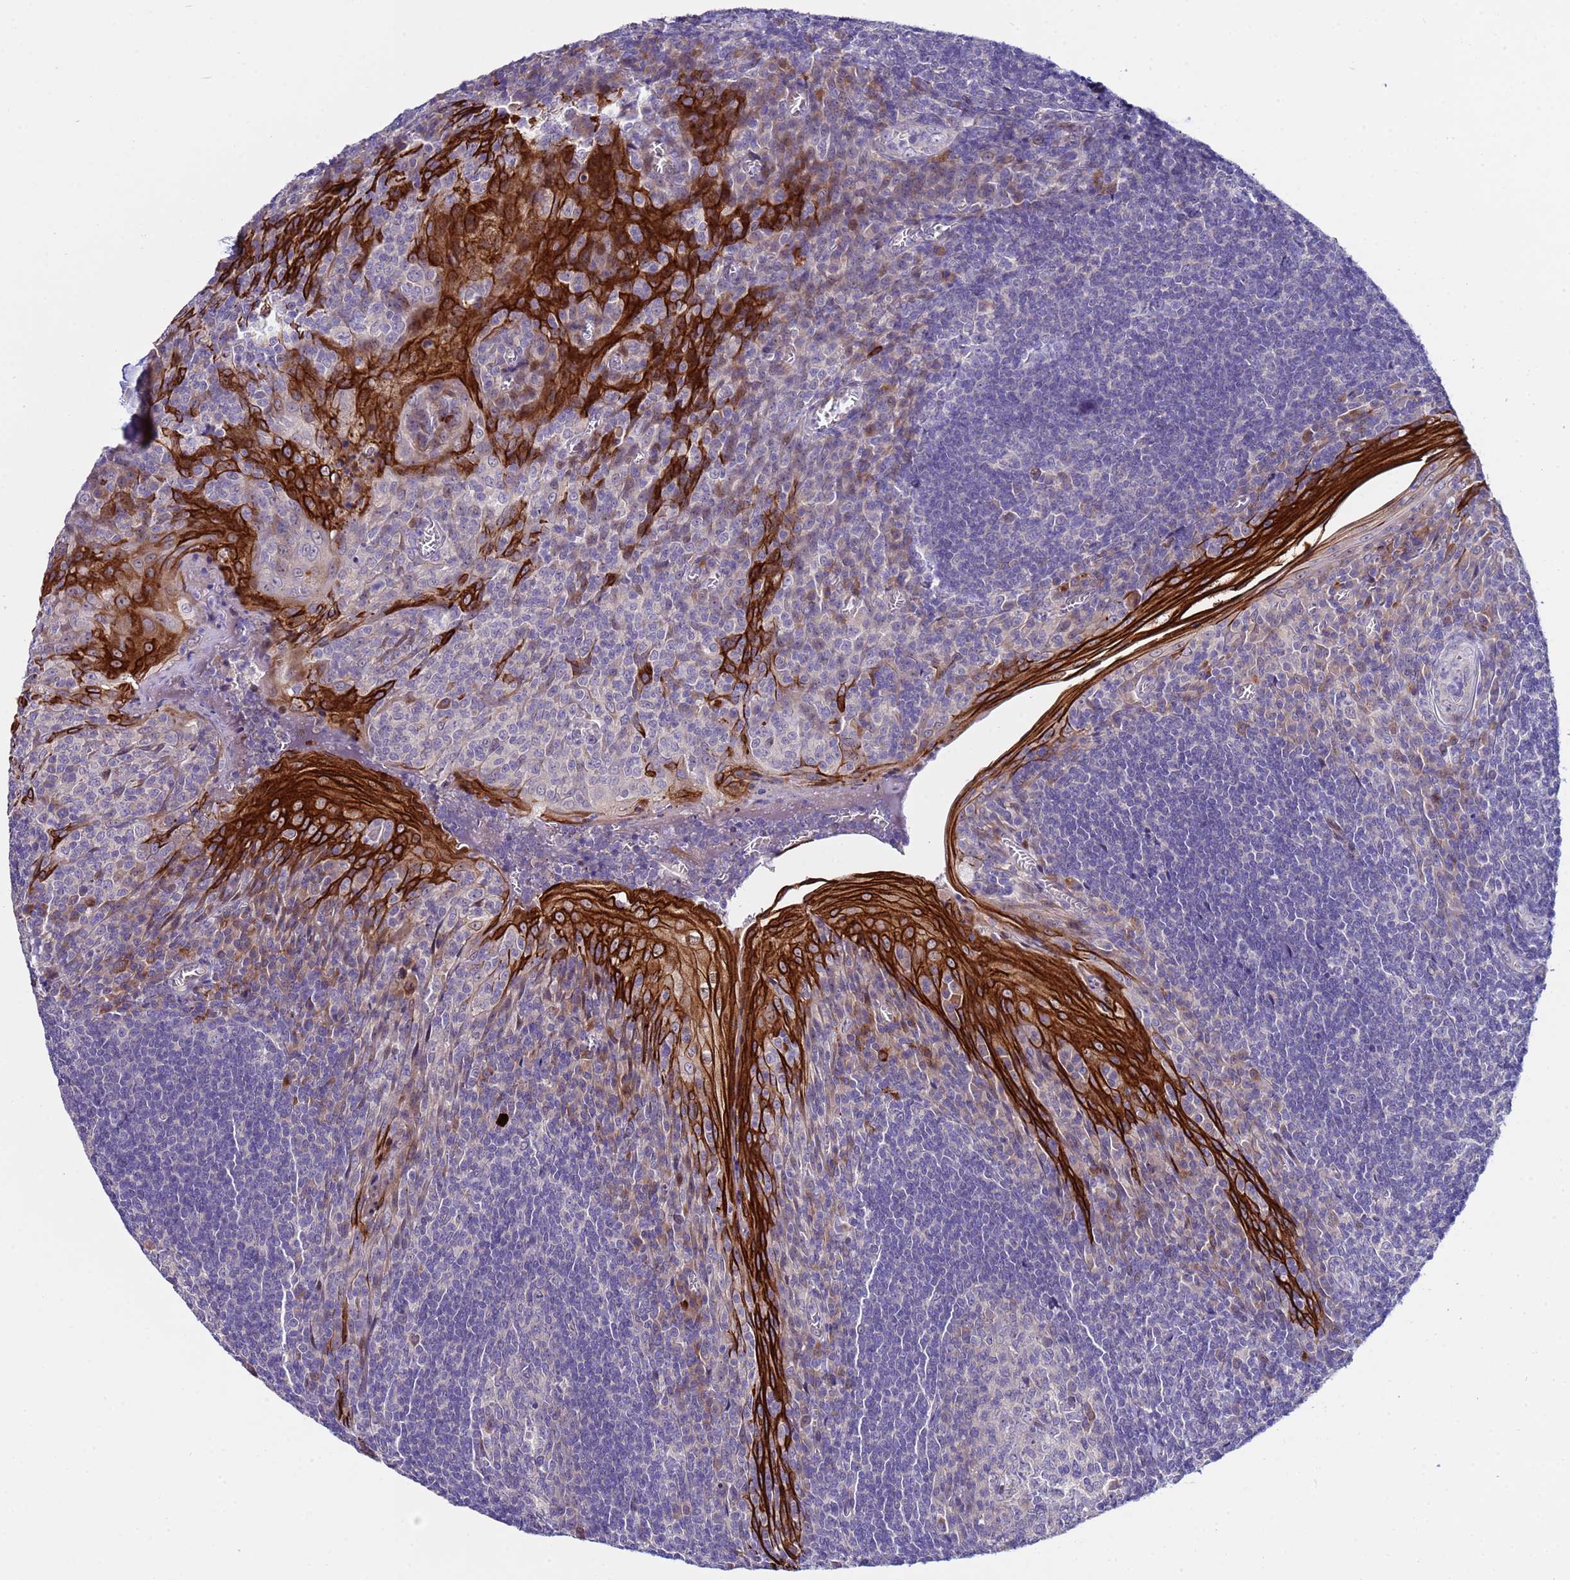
{"staining": {"intensity": "weak", "quantity": "<25%", "location": "cytoplasmic/membranous"}, "tissue": "tonsil", "cell_type": "Germinal center cells", "image_type": "normal", "snomed": [{"axis": "morphology", "description": "Normal tissue, NOS"}, {"axis": "topography", "description": "Tonsil"}], "caption": "Protein analysis of benign tonsil exhibits no significant positivity in germinal center cells.", "gene": "IGSF11", "patient": {"sex": "male", "age": 27}}